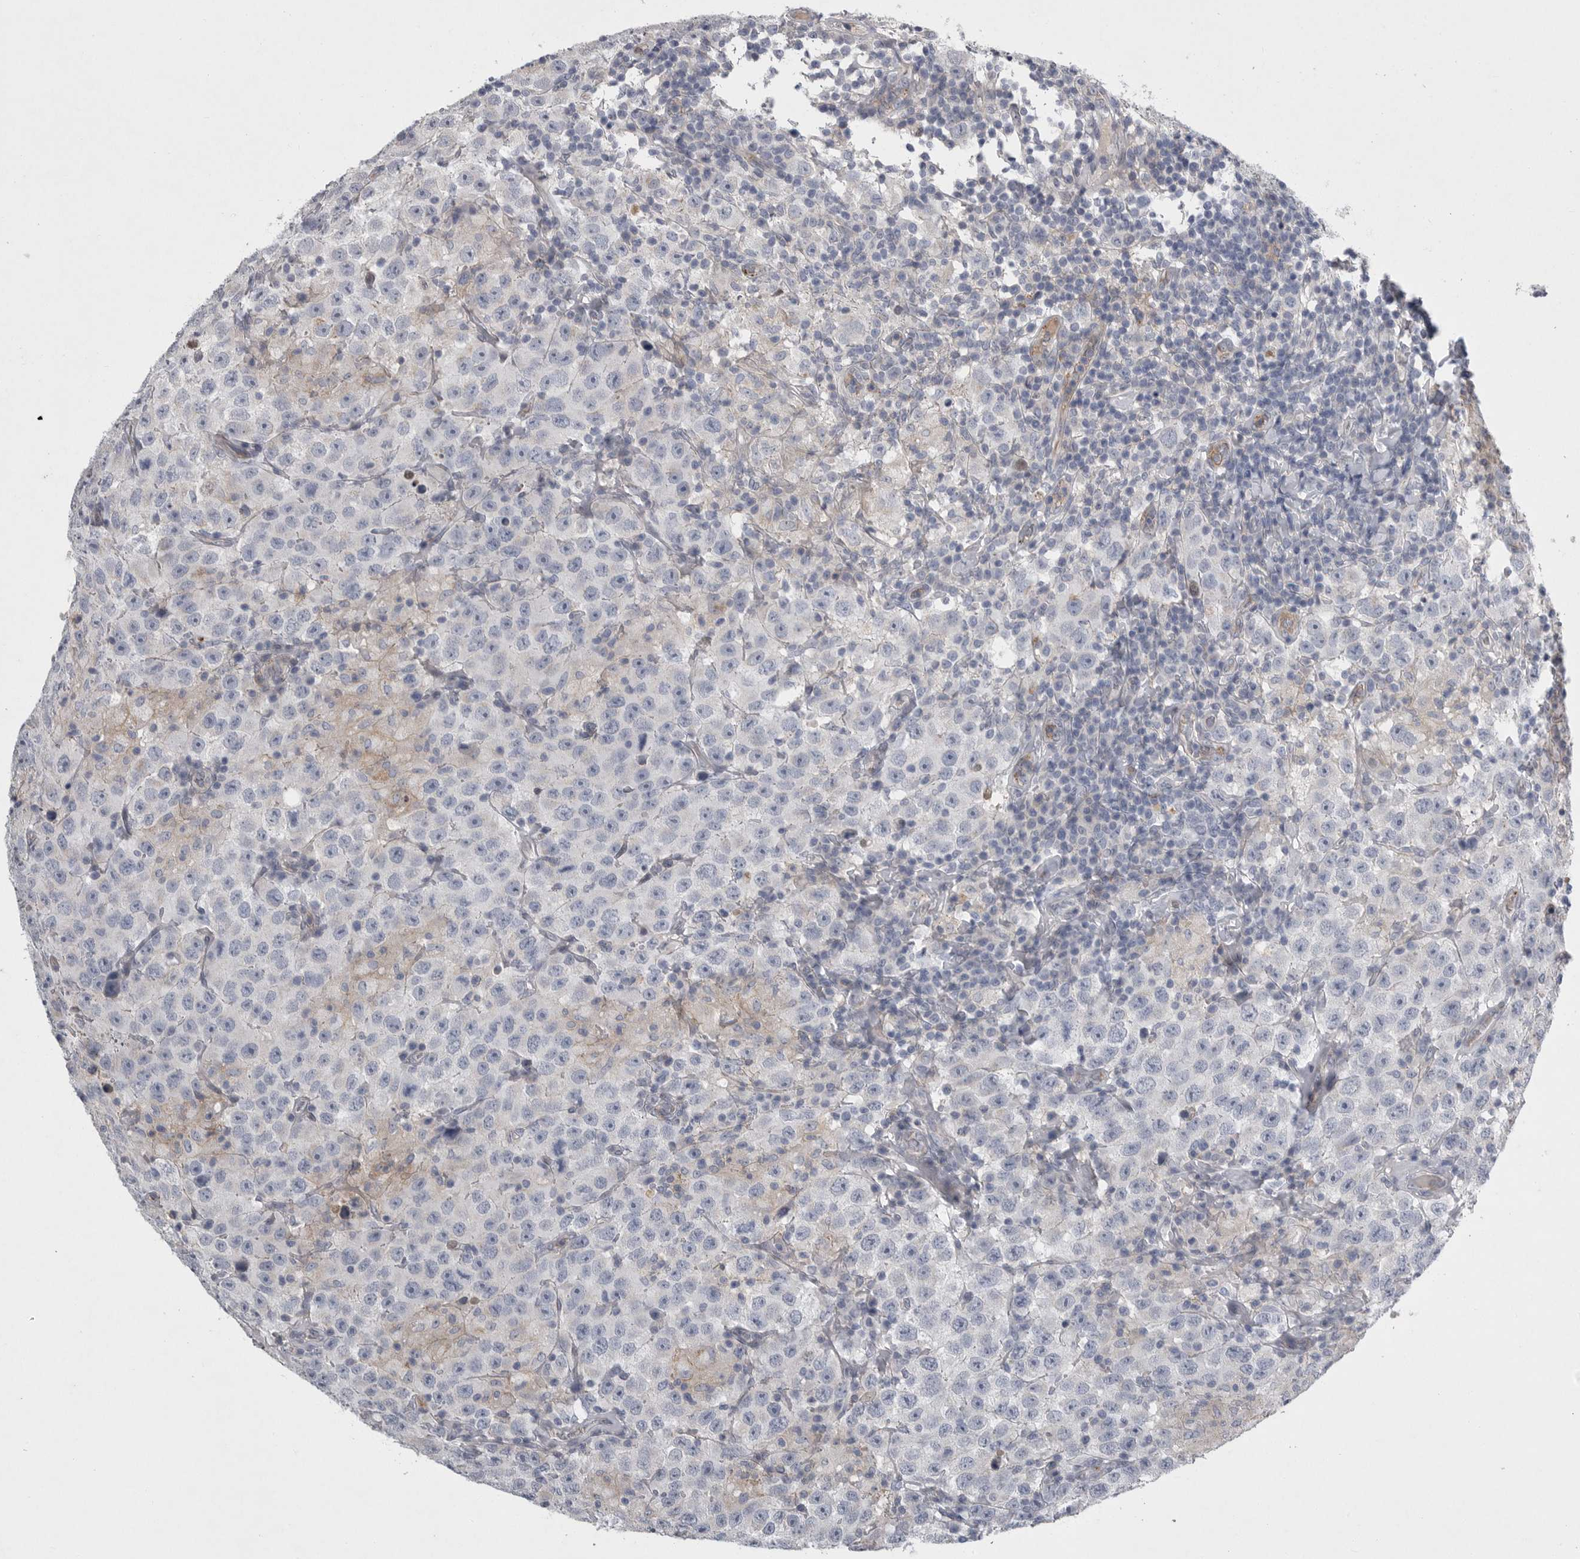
{"staining": {"intensity": "negative", "quantity": "none", "location": "none"}, "tissue": "testis cancer", "cell_type": "Tumor cells", "image_type": "cancer", "snomed": [{"axis": "morphology", "description": "Seminoma, NOS"}, {"axis": "topography", "description": "Testis"}], "caption": "A micrograph of human seminoma (testis) is negative for staining in tumor cells.", "gene": "CRP", "patient": {"sex": "male", "age": 41}}